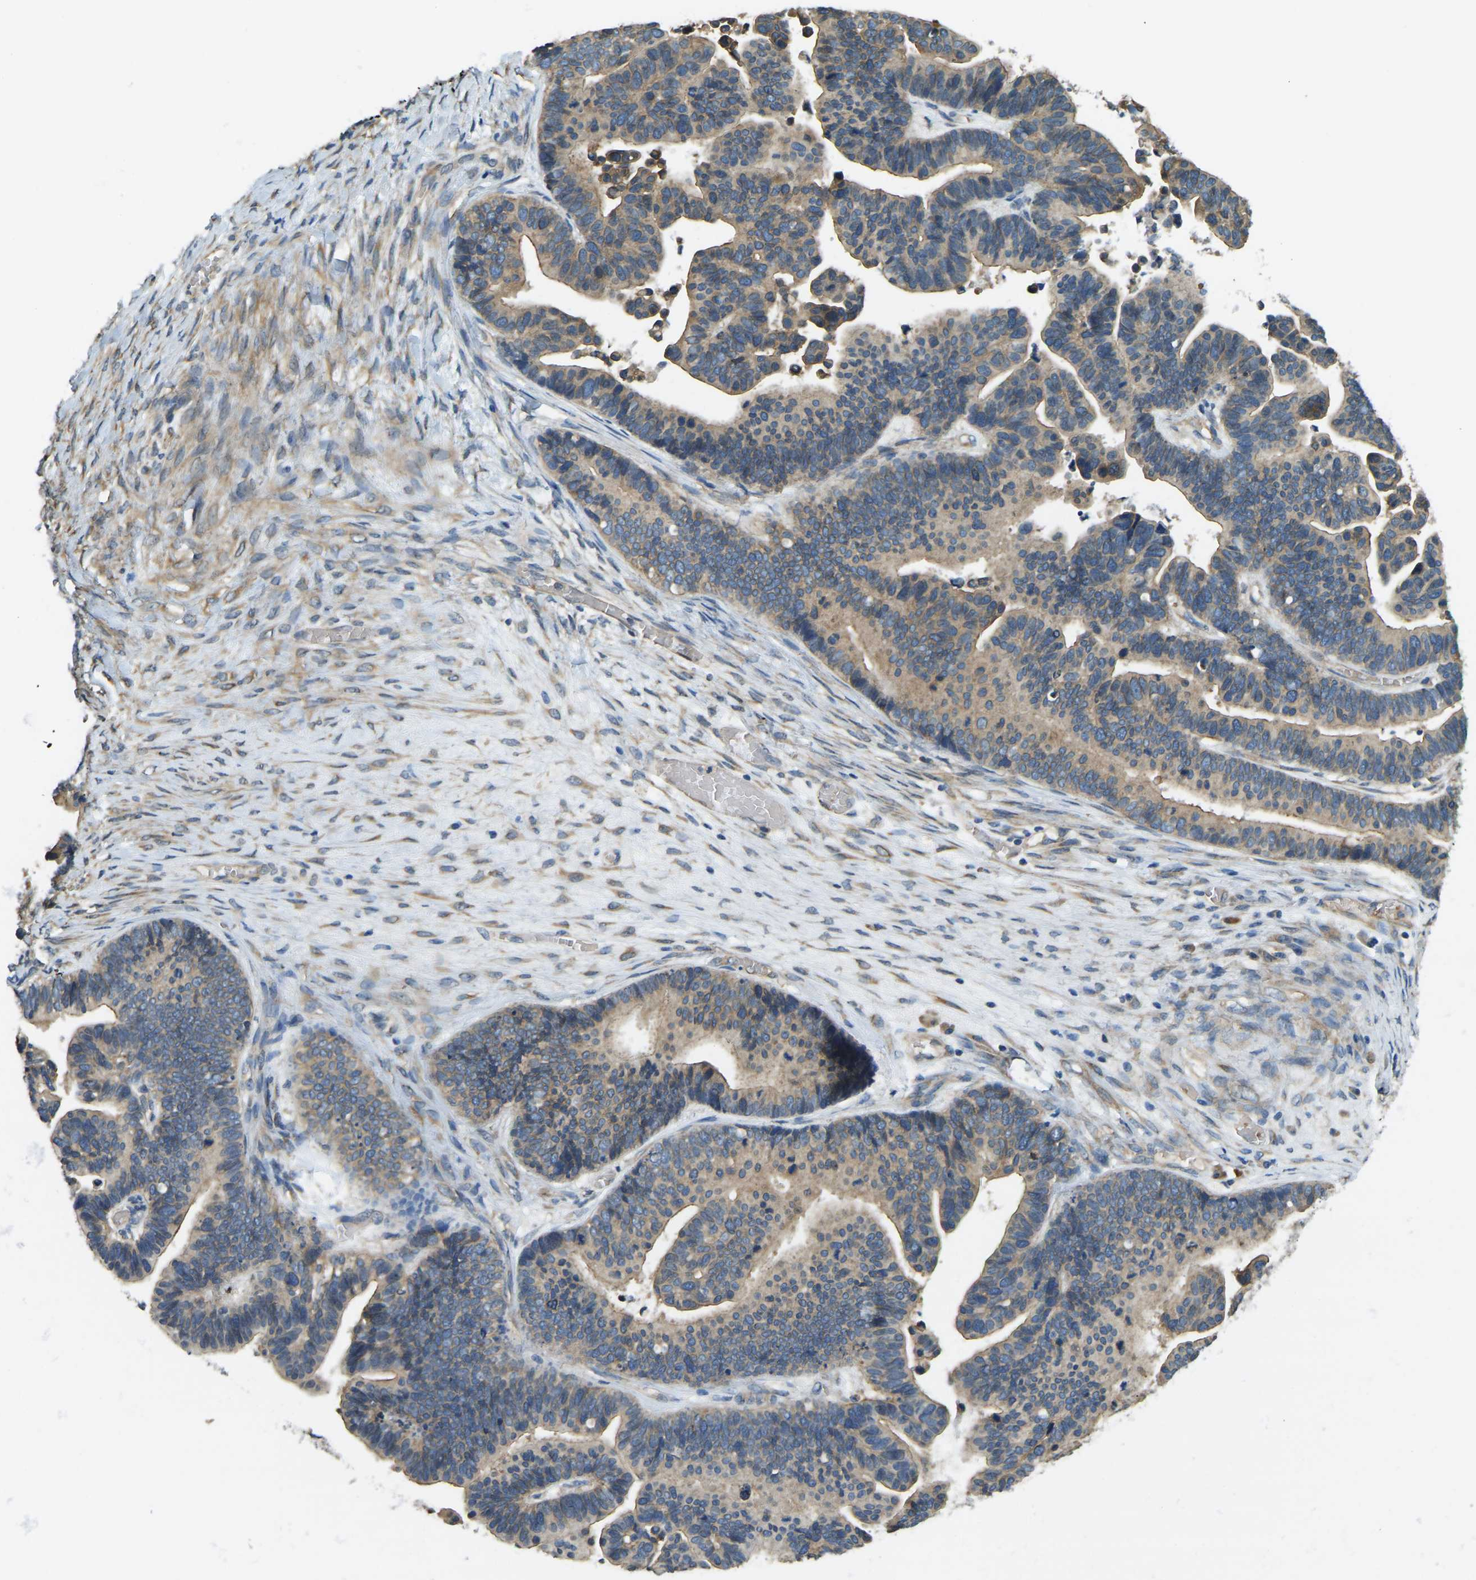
{"staining": {"intensity": "weak", "quantity": "25%-75%", "location": "cytoplasmic/membranous"}, "tissue": "ovarian cancer", "cell_type": "Tumor cells", "image_type": "cancer", "snomed": [{"axis": "morphology", "description": "Cystadenocarcinoma, serous, NOS"}, {"axis": "topography", "description": "Ovary"}], "caption": "Protein analysis of serous cystadenocarcinoma (ovarian) tissue demonstrates weak cytoplasmic/membranous expression in approximately 25%-75% of tumor cells. The staining was performed using DAB (3,3'-diaminobenzidine), with brown indicating positive protein expression. Nuclei are stained blue with hematoxylin.", "gene": "ERGIC1", "patient": {"sex": "female", "age": 56}}